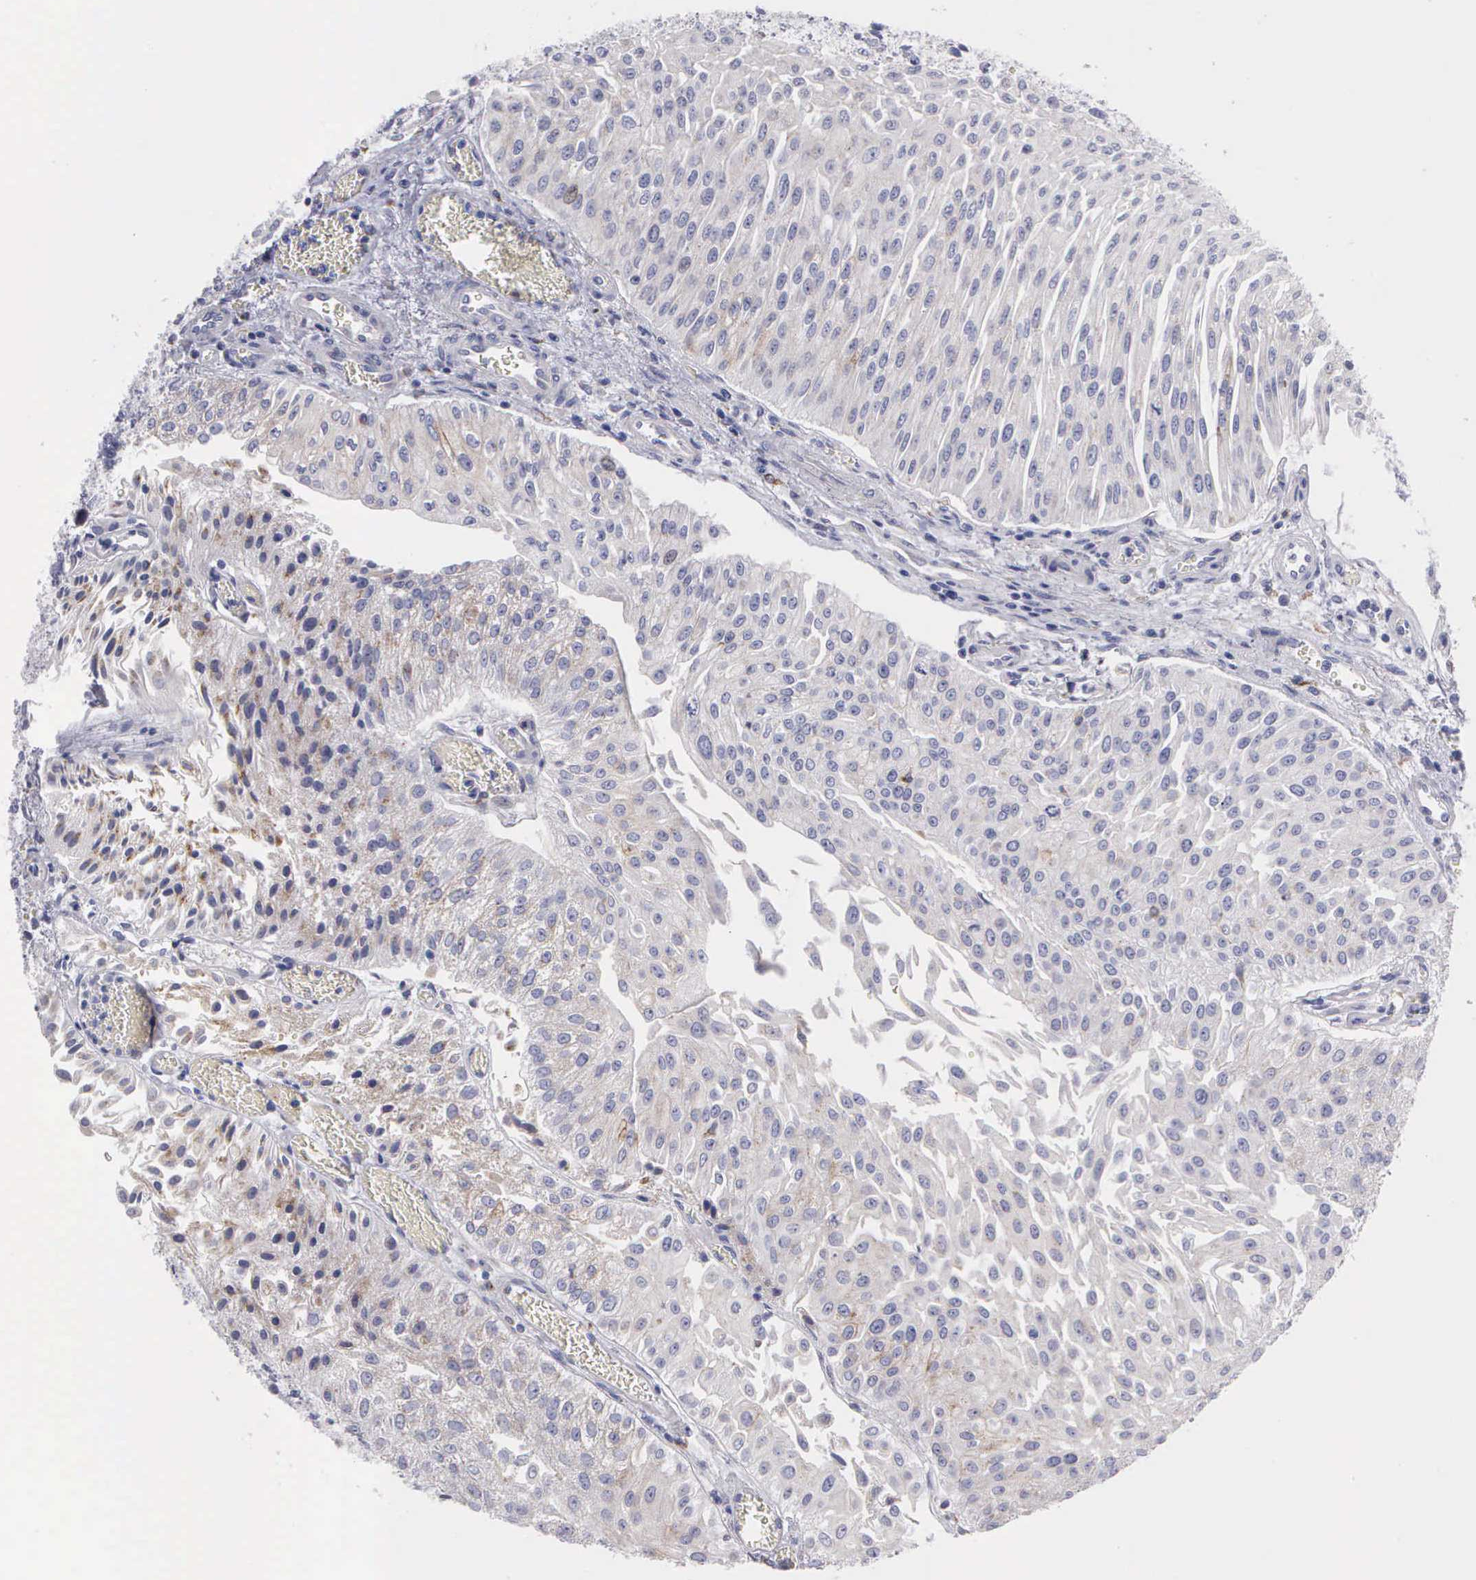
{"staining": {"intensity": "weak", "quantity": "<25%", "location": "cytoplasmic/membranous"}, "tissue": "urothelial cancer", "cell_type": "Tumor cells", "image_type": "cancer", "snomed": [{"axis": "morphology", "description": "Urothelial carcinoma, Low grade"}, {"axis": "topography", "description": "Urinary bladder"}], "caption": "Immunohistochemistry of urothelial cancer demonstrates no positivity in tumor cells.", "gene": "TYRP1", "patient": {"sex": "male", "age": 86}}